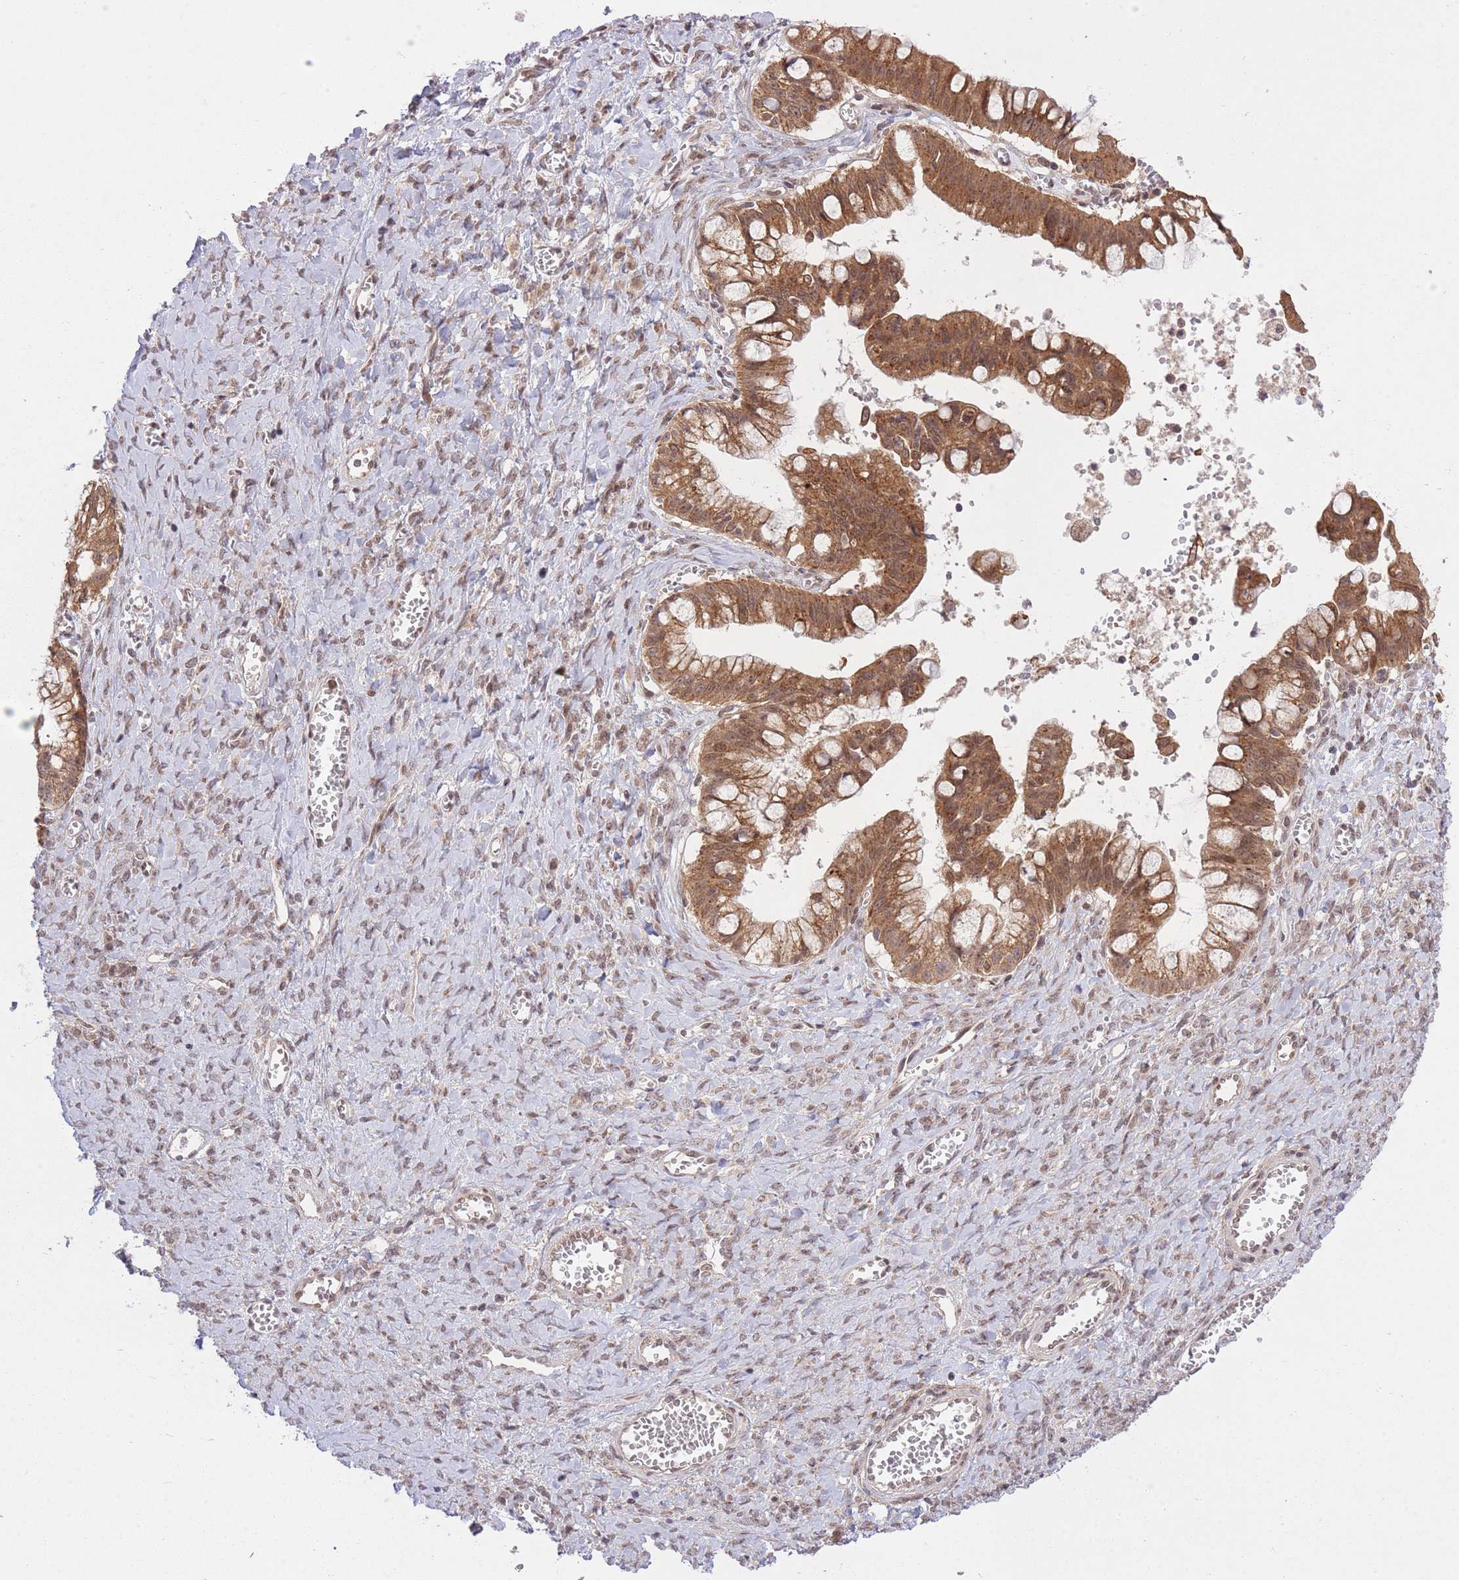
{"staining": {"intensity": "moderate", "quantity": ">75%", "location": "cytoplasmic/membranous,nuclear"}, "tissue": "ovarian cancer", "cell_type": "Tumor cells", "image_type": "cancer", "snomed": [{"axis": "morphology", "description": "Cystadenocarcinoma, mucinous, NOS"}, {"axis": "topography", "description": "Ovary"}], "caption": "This image displays immunohistochemistry (IHC) staining of ovarian cancer, with medium moderate cytoplasmic/membranous and nuclear staining in about >75% of tumor cells.", "gene": "ZNF391", "patient": {"sex": "female", "age": 70}}